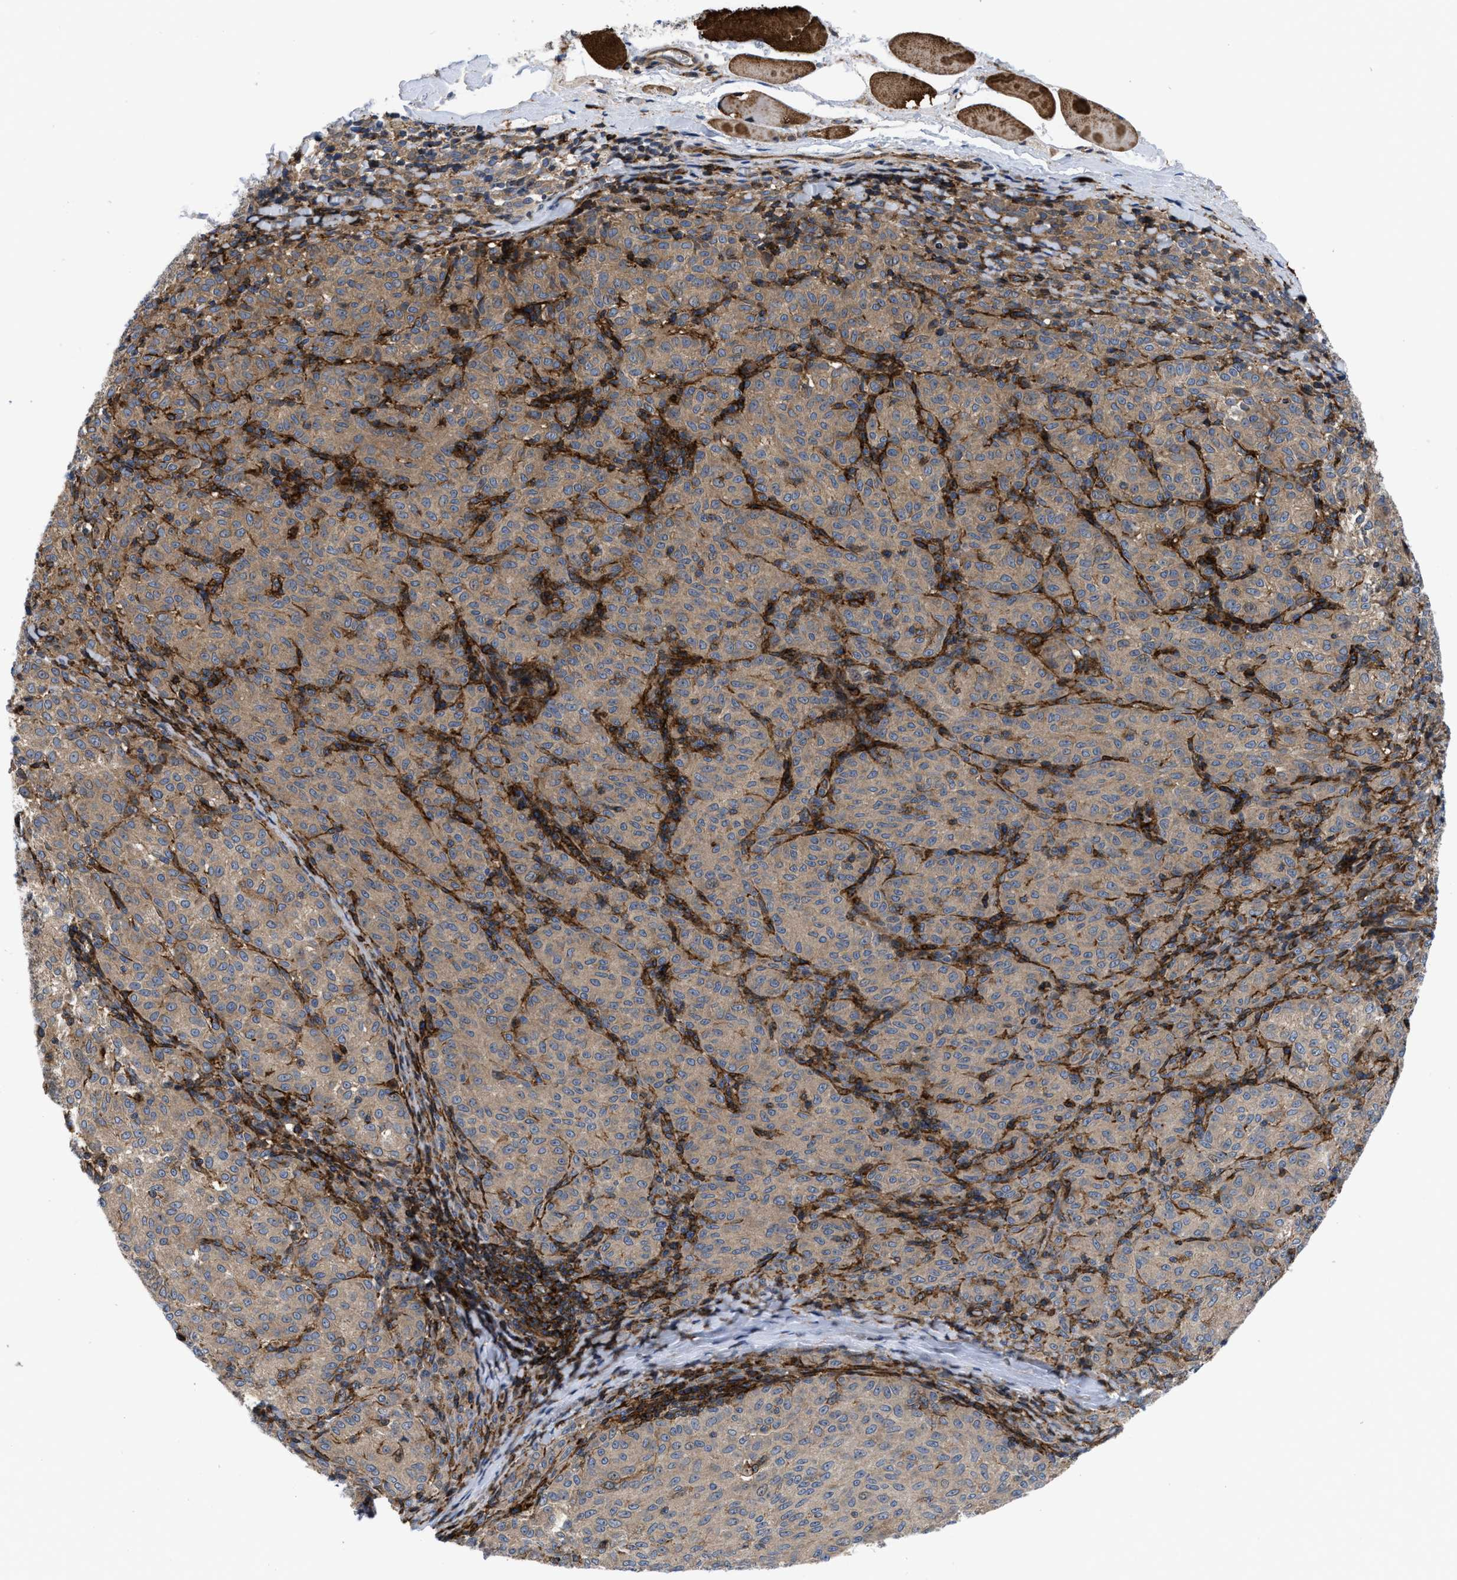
{"staining": {"intensity": "weak", "quantity": ">75%", "location": "cytoplasmic/membranous"}, "tissue": "melanoma", "cell_type": "Tumor cells", "image_type": "cancer", "snomed": [{"axis": "morphology", "description": "Malignant melanoma, NOS"}, {"axis": "topography", "description": "Skin"}], "caption": "Protein expression by IHC shows weak cytoplasmic/membranous positivity in approximately >75% of tumor cells in malignant melanoma.", "gene": "SPAST", "patient": {"sex": "female", "age": 72}}